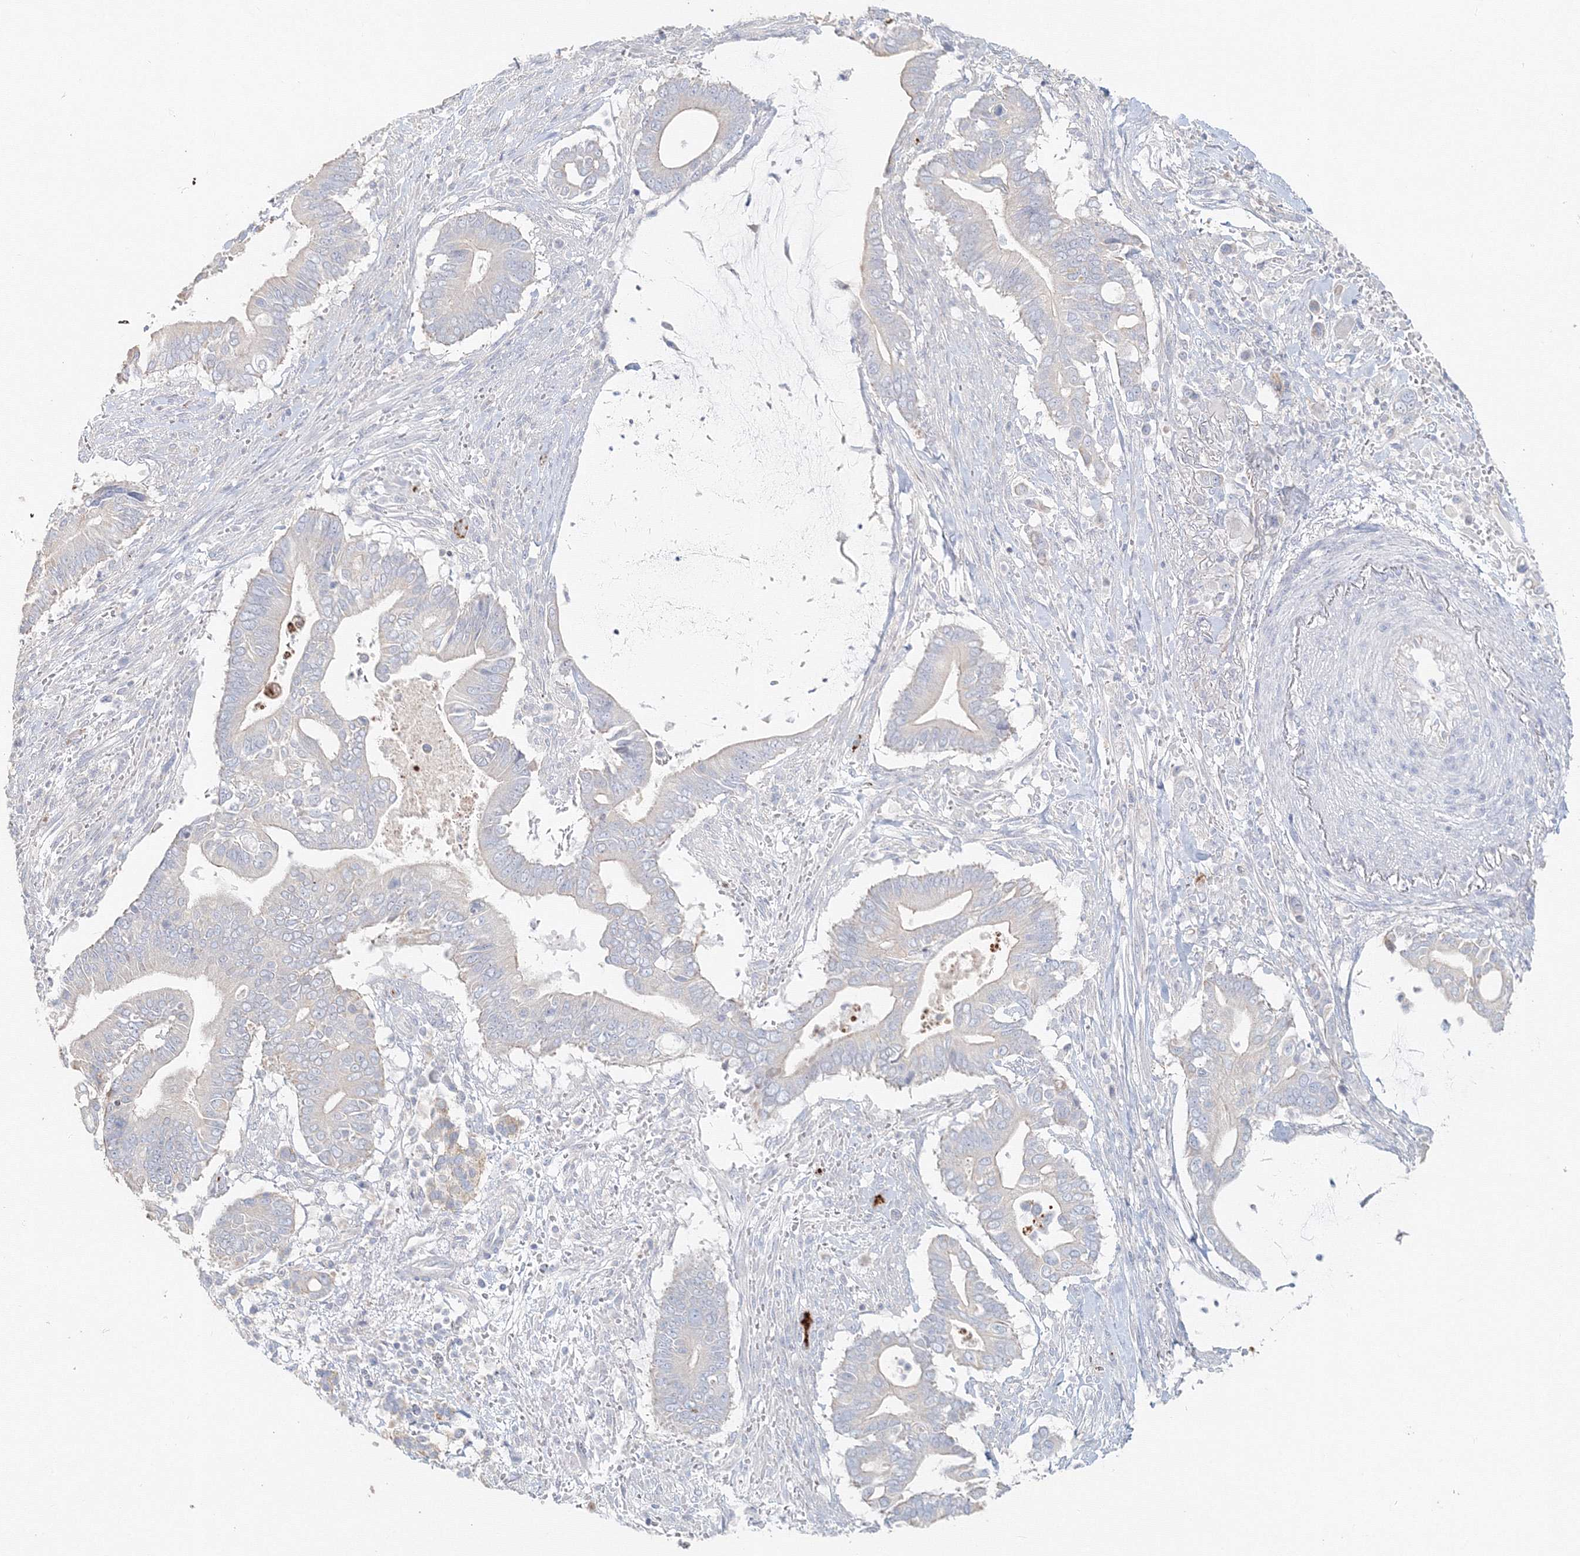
{"staining": {"intensity": "negative", "quantity": "none", "location": "none"}, "tissue": "pancreatic cancer", "cell_type": "Tumor cells", "image_type": "cancer", "snomed": [{"axis": "morphology", "description": "Adenocarcinoma, NOS"}, {"axis": "topography", "description": "Pancreas"}], "caption": "IHC histopathology image of neoplastic tissue: human pancreatic cancer (adenocarcinoma) stained with DAB demonstrates no significant protein staining in tumor cells.", "gene": "MMRN1", "patient": {"sex": "male", "age": 68}}